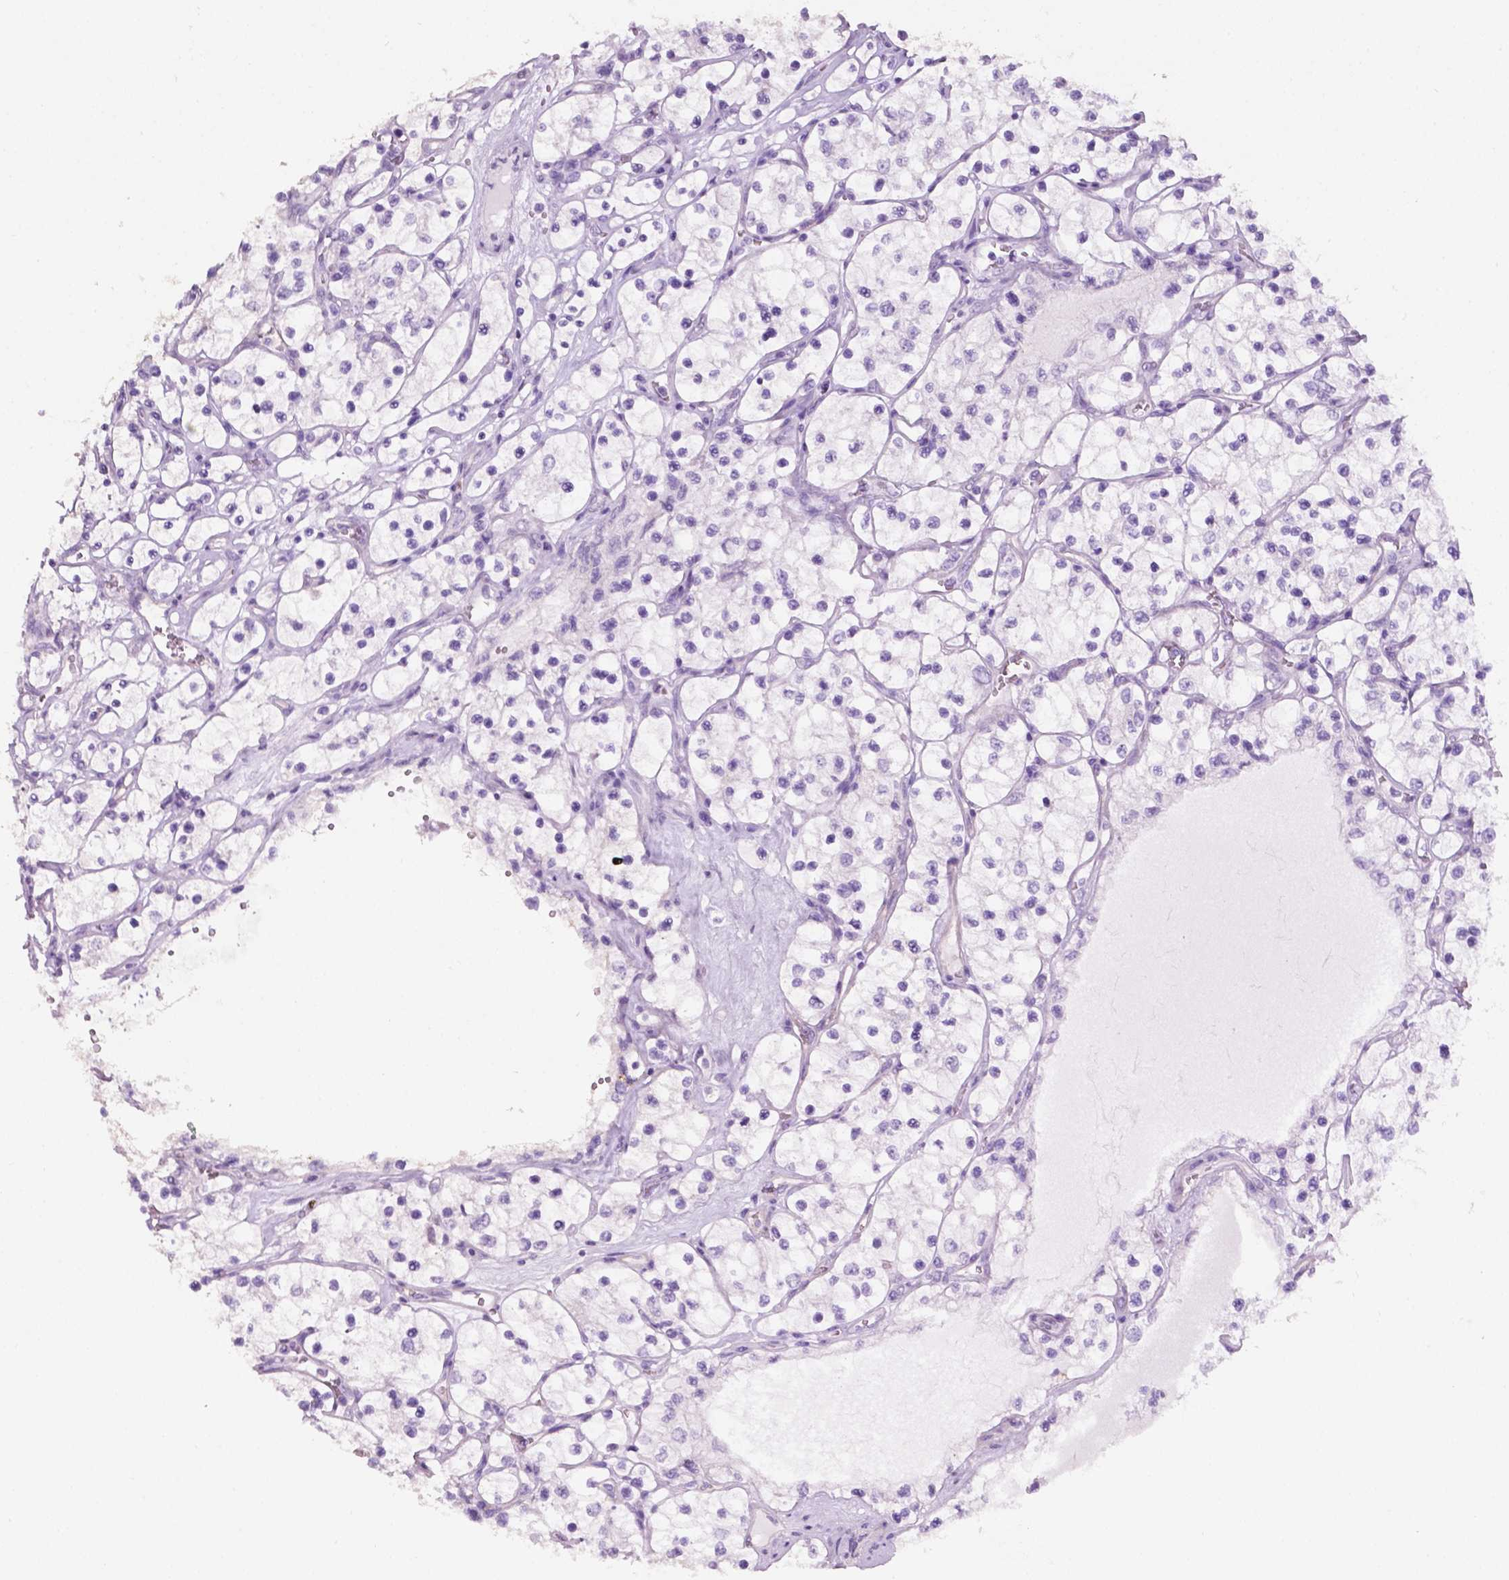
{"staining": {"intensity": "negative", "quantity": "none", "location": "none"}, "tissue": "renal cancer", "cell_type": "Tumor cells", "image_type": "cancer", "snomed": [{"axis": "morphology", "description": "Adenocarcinoma, NOS"}, {"axis": "topography", "description": "Kidney"}], "caption": "The histopathology image displays no staining of tumor cells in renal cancer (adenocarcinoma).", "gene": "PHGR1", "patient": {"sex": "female", "age": 69}}